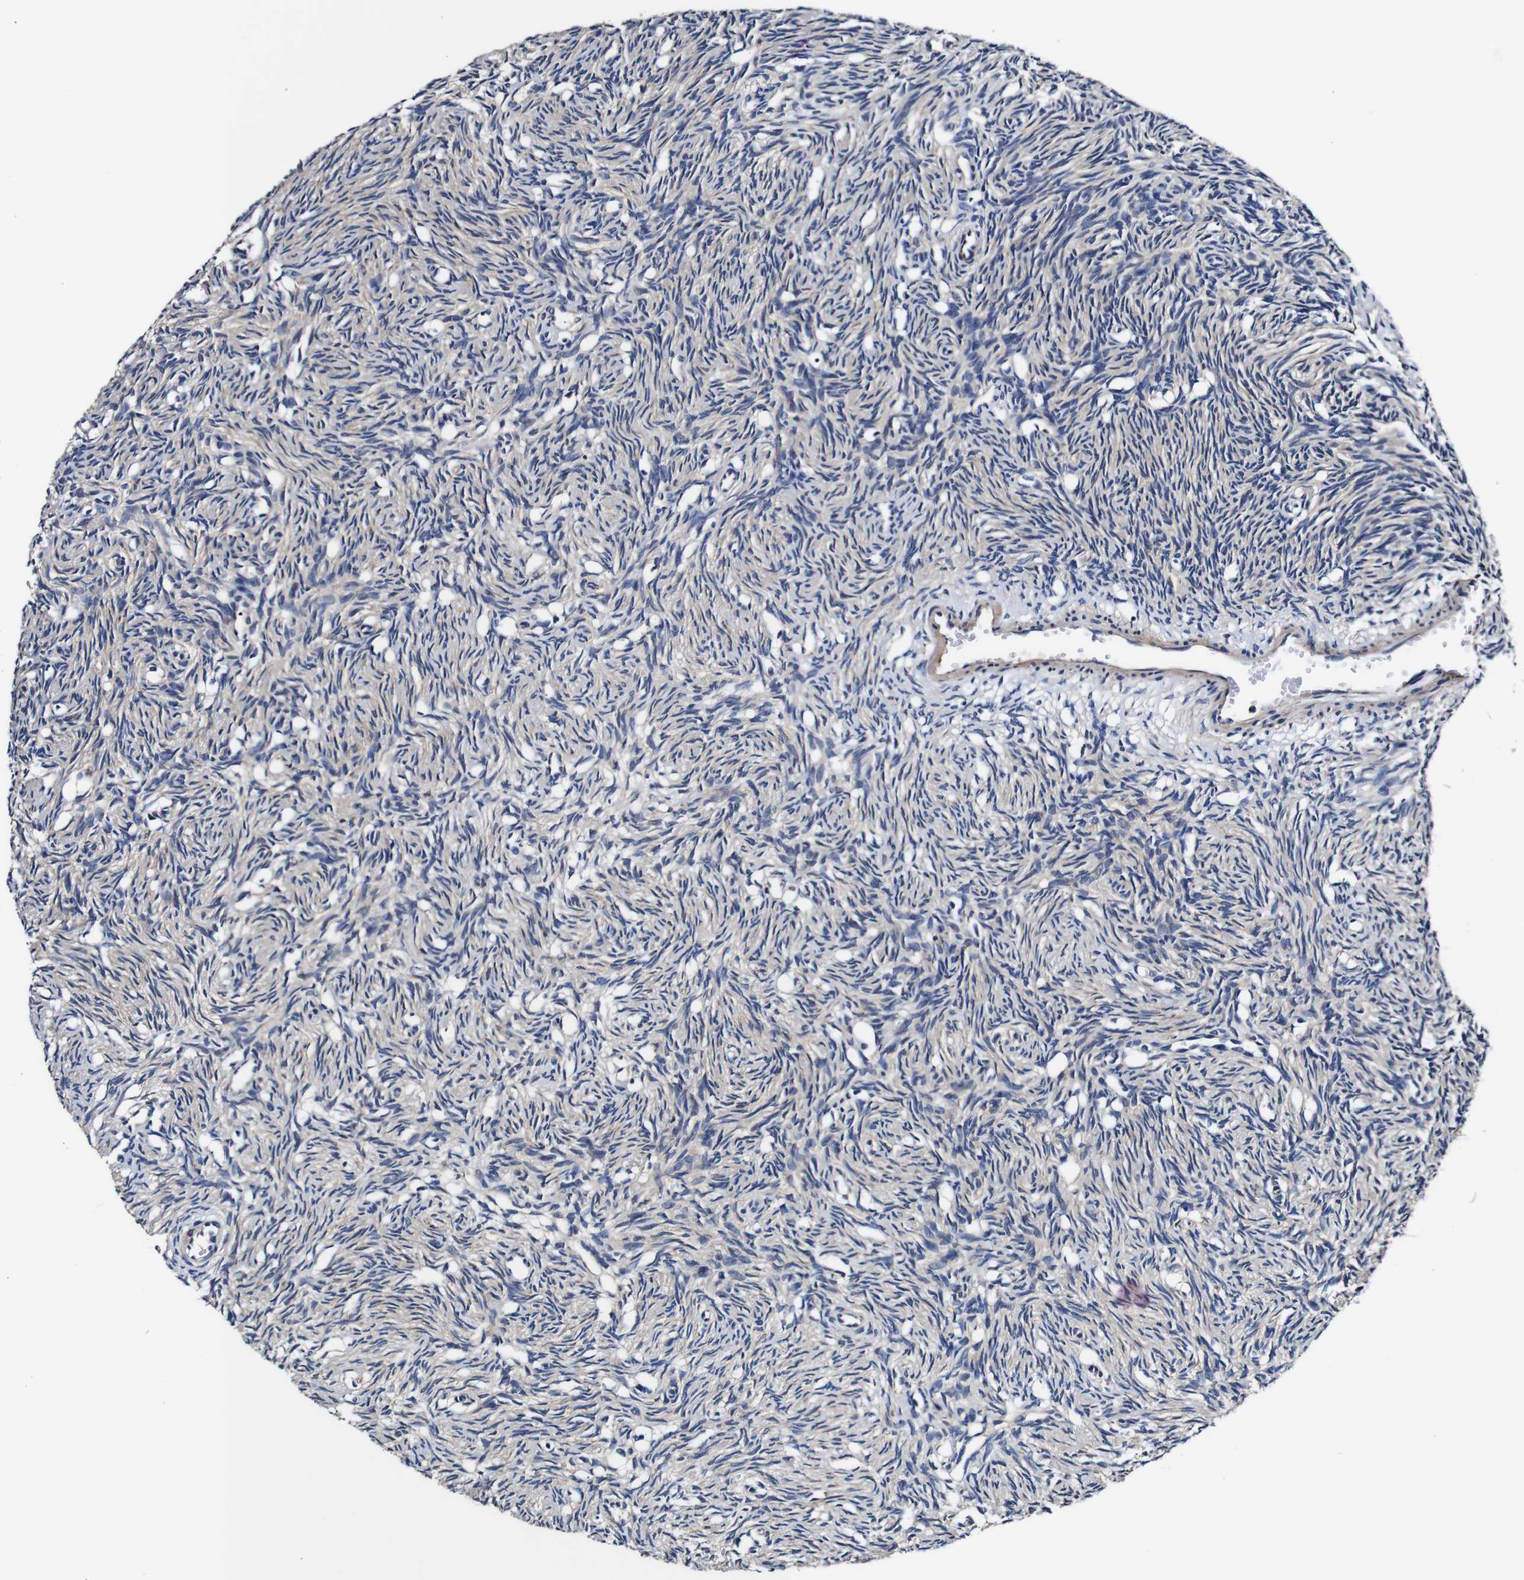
{"staining": {"intensity": "weak", "quantity": "<25%", "location": "cytoplasmic/membranous"}, "tissue": "ovary", "cell_type": "Ovarian stroma cells", "image_type": "normal", "snomed": [{"axis": "morphology", "description": "Normal tissue, NOS"}, {"axis": "topography", "description": "Ovary"}], "caption": "Immunohistochemical staining of normal human ovary reveals no significant positivity in ovarian stroma cells. (DAB IHC, high magnification).", "gene": "PDCD6IP", "patient": {"sex": "female", "age": 33}}